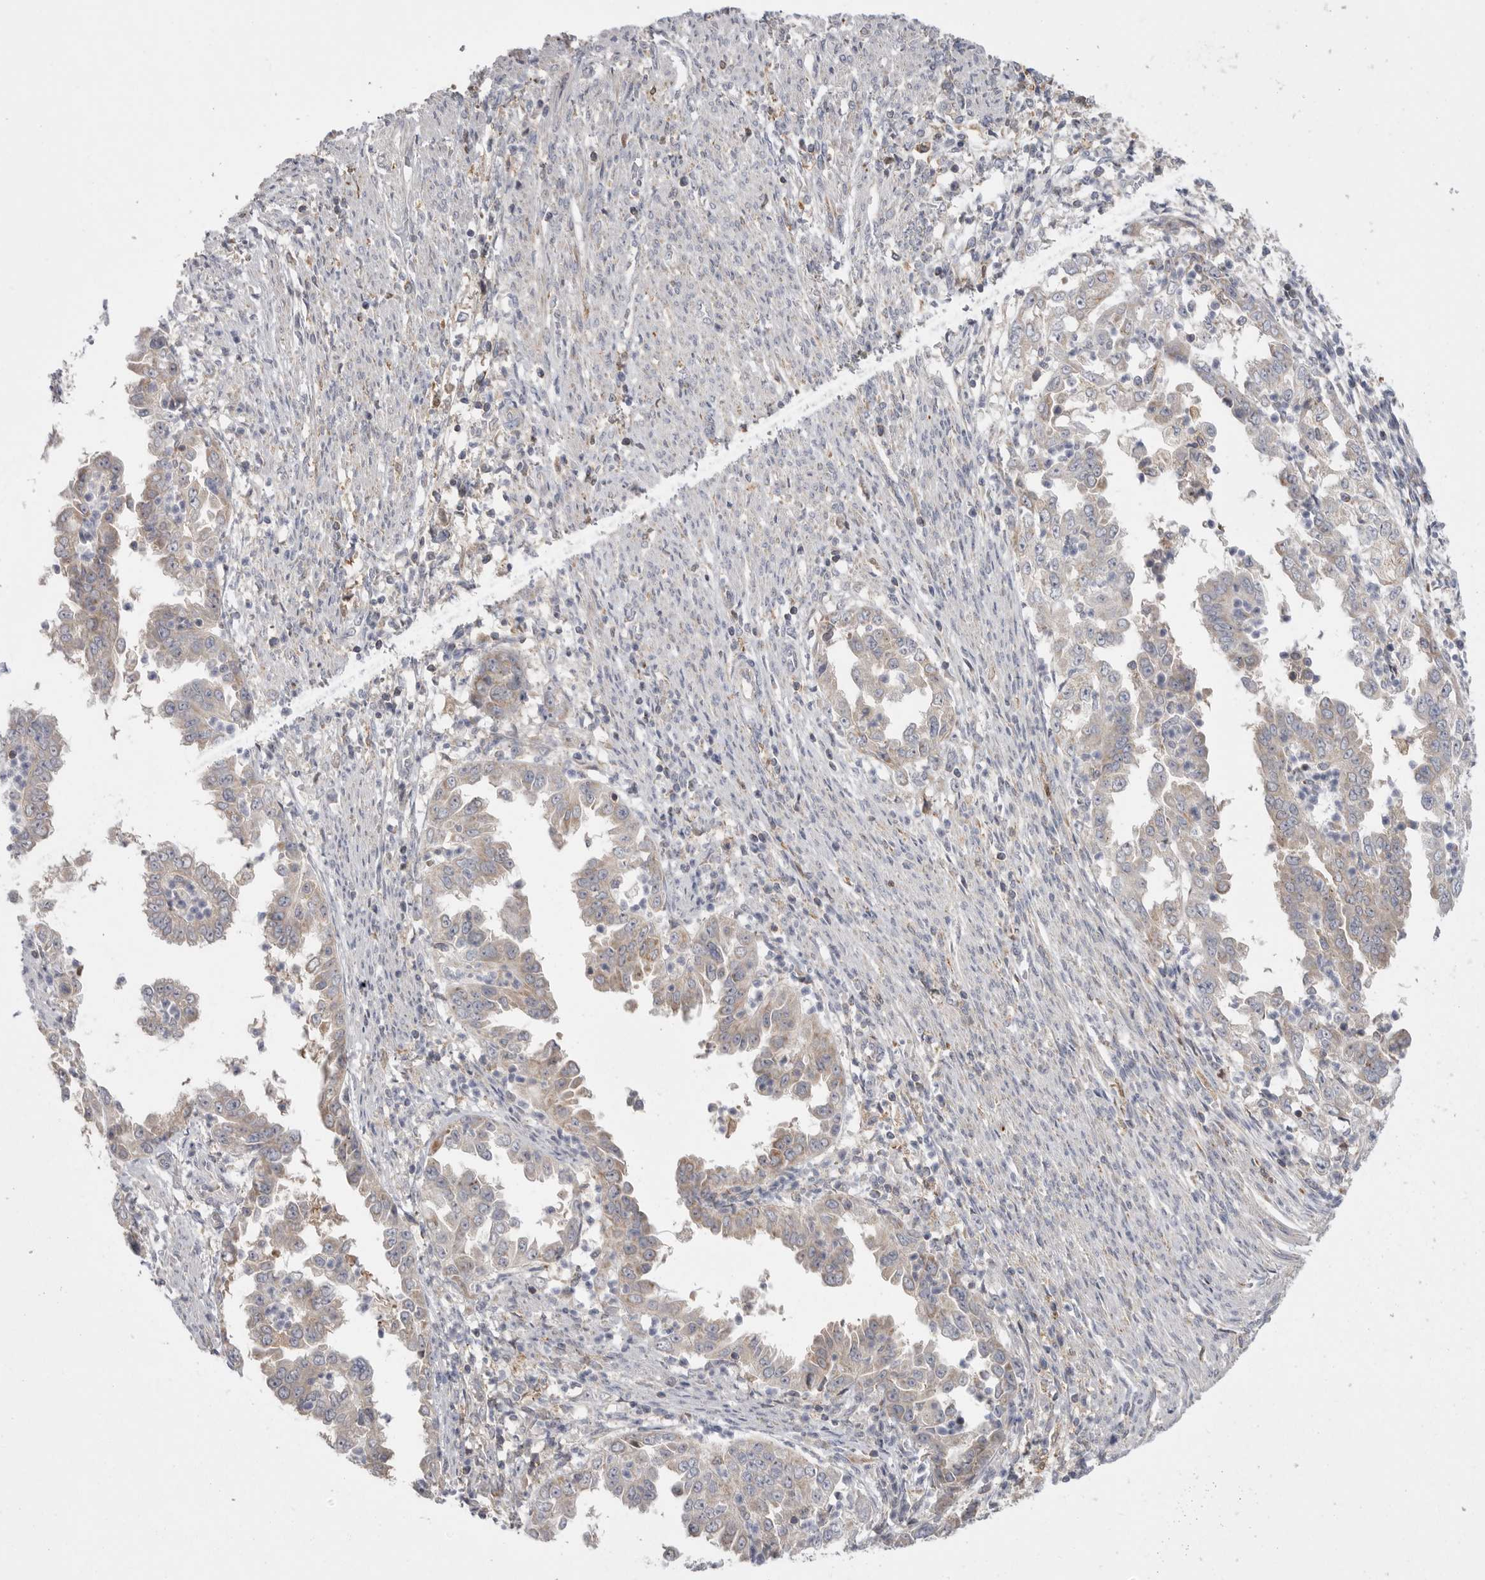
{"staining": {"intensity": "moderate", "quantity": "<25%", "location": "cytoplasmic/membranous"}, "tissue": "endometrial cancer", "cell_type": "Tumor cells", "image_type": "cancer", "snomed": [{"axis": "morphology", "description": "Adenocarcinoma, NOS"}, {"axis": "topography", "description": "Endometrium"}], "caption": "About <25% of tumor cells in human endometrial cancer show moderate cytoplasmic/membranous protein positivity as visualized by brown immunohistochemical staining.", "gene": "KYAT3", "patient": {"sex": "female", "age": 85}}